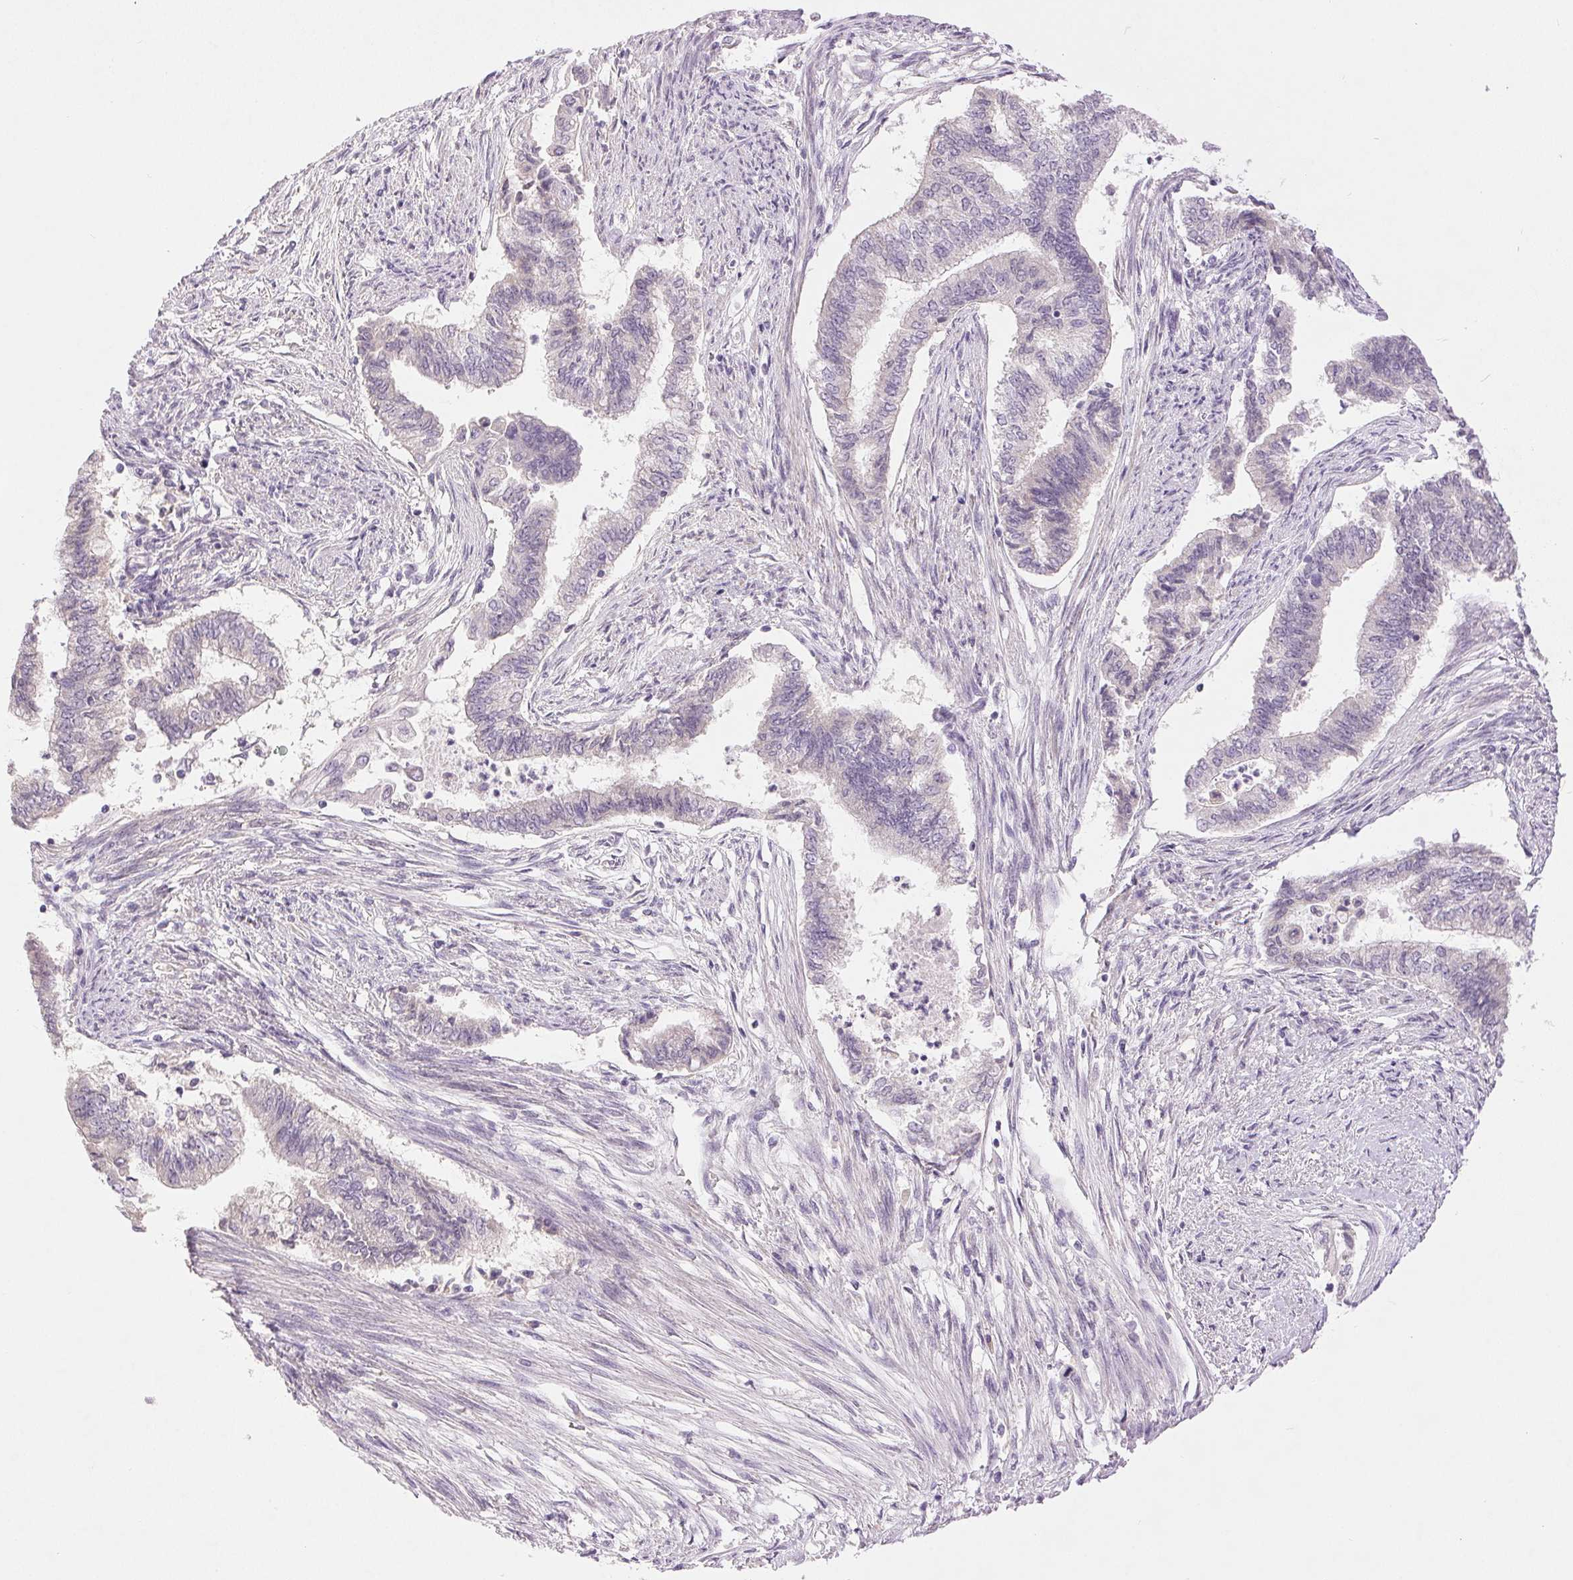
{"staining": {"intensity": "negative", "quantity": "none", "location": "none"}, "tissue": "endometrial cancer", "cell_type": "Tumor cells", "image_type": "cancer", "snomed": [{"axis": "morphology", "description": "Adenocarcinoma, NOS"}, {"axis": "topography", "description": "Endometrium"}], "caption": "Human endometrial adenocarcinoma stained for a protein using immunohistochemistry (IHC) exhibits no positivity in tumor cells.", "gene": "DSG3", "patient": {"sex": "female", "age": 65}}